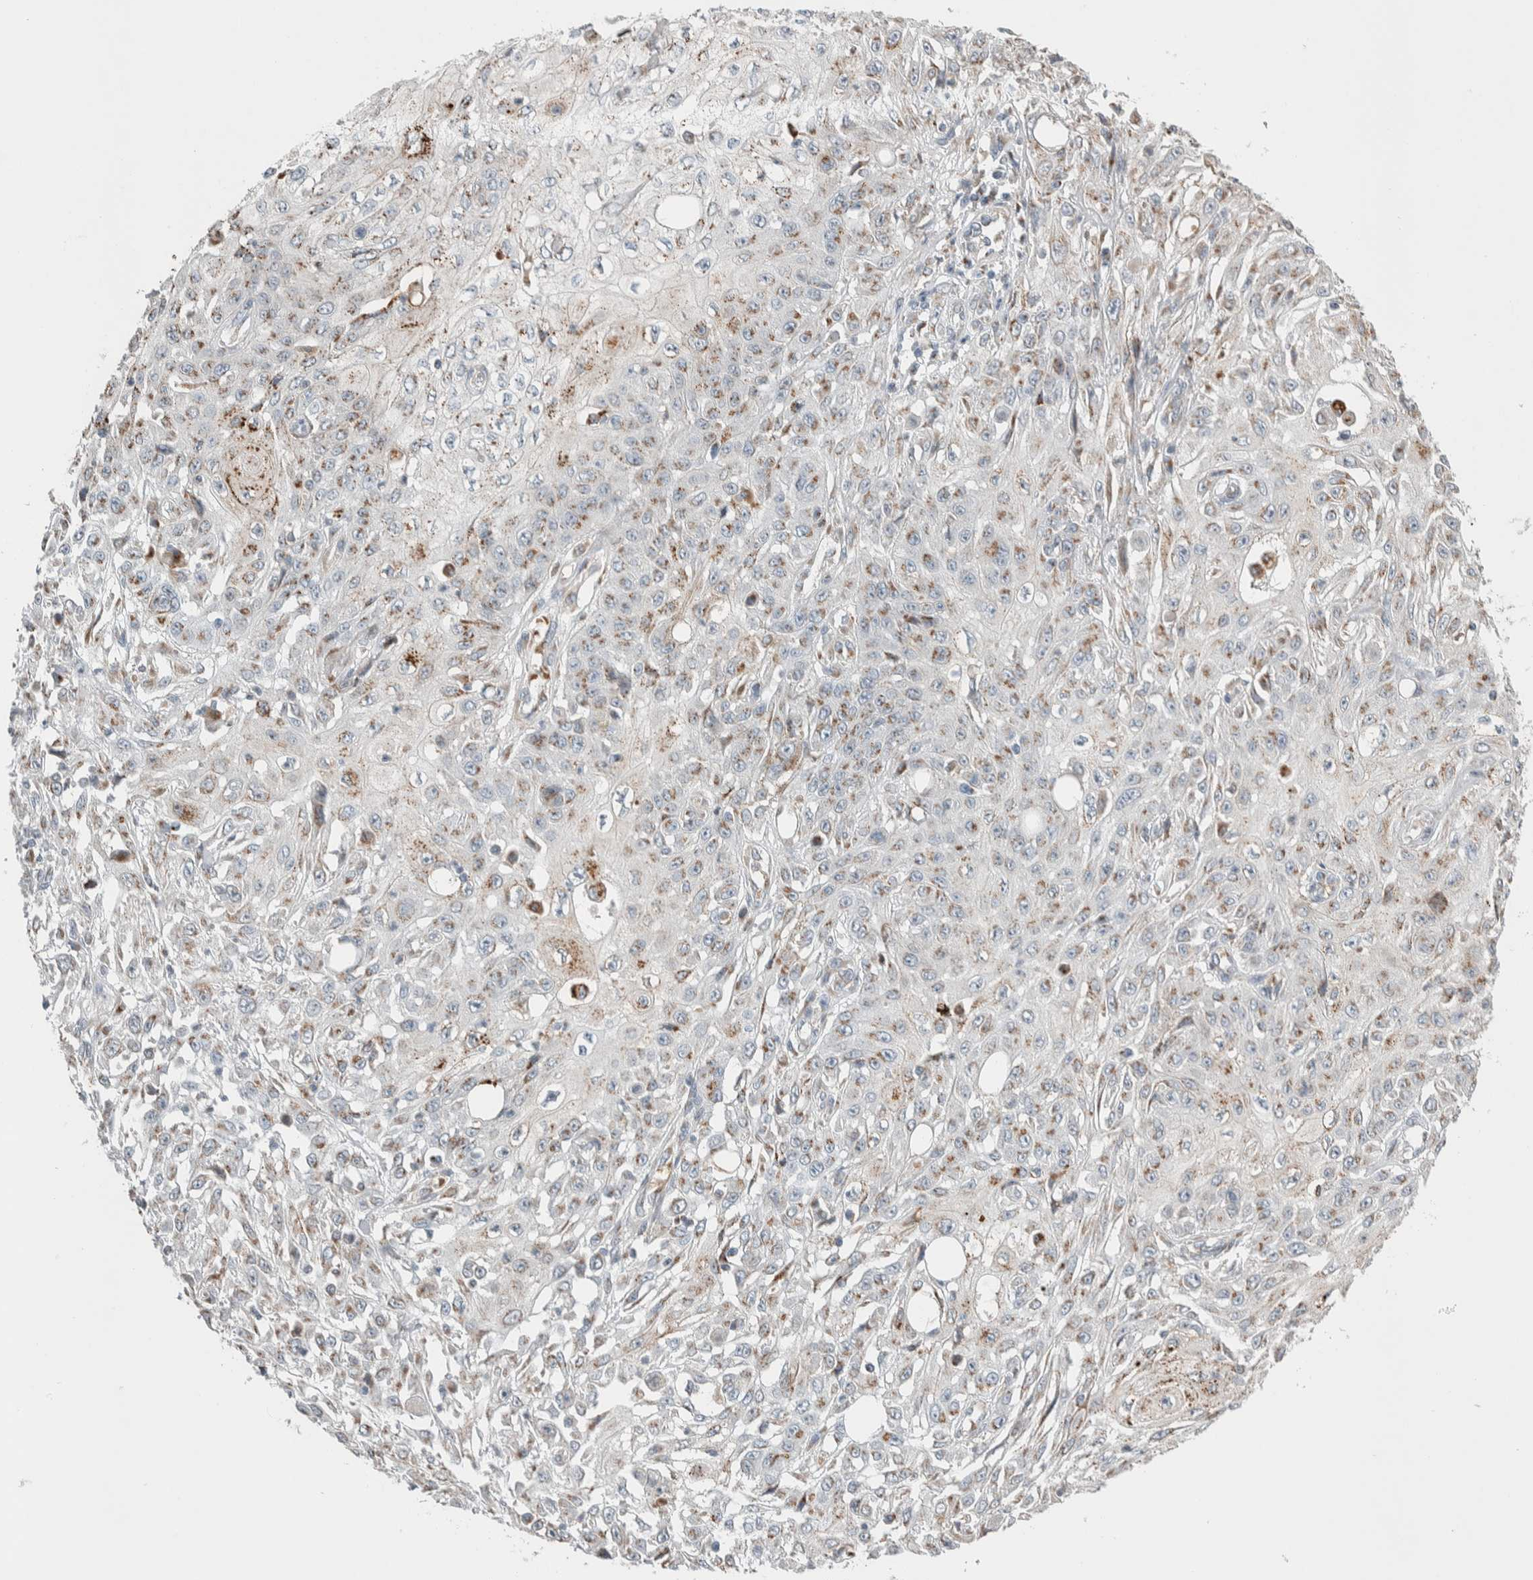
{"staining": {"intensity": "moderate", "quantity": "25%-75%", "location": "cytoplasmic/membranous"}, "tissue": "skin cancer", "cell_type": "Tumor cells", "image_type": "cancer", "snomed": [{"axis": "morphology", "description": "Squamous cell carcinoma, NOS"}, {"axis": "morphology", "description": "Squamous cell carcinoma, metastatic, NOS"}, {"axis": "topography", "description": "Skin"}, {"axis": "topography", "description": "Lymph node"}], "caption": "A high-resolution histopathology image shows IHC staining of skin cancer (squamous cell carcinoma), which reveals moderate cytoplasmic/membranous staining in about 25%-75% of tumor cells.", "gene": "SLC38A10", "patient": {"sex": "male", "age": 75}}